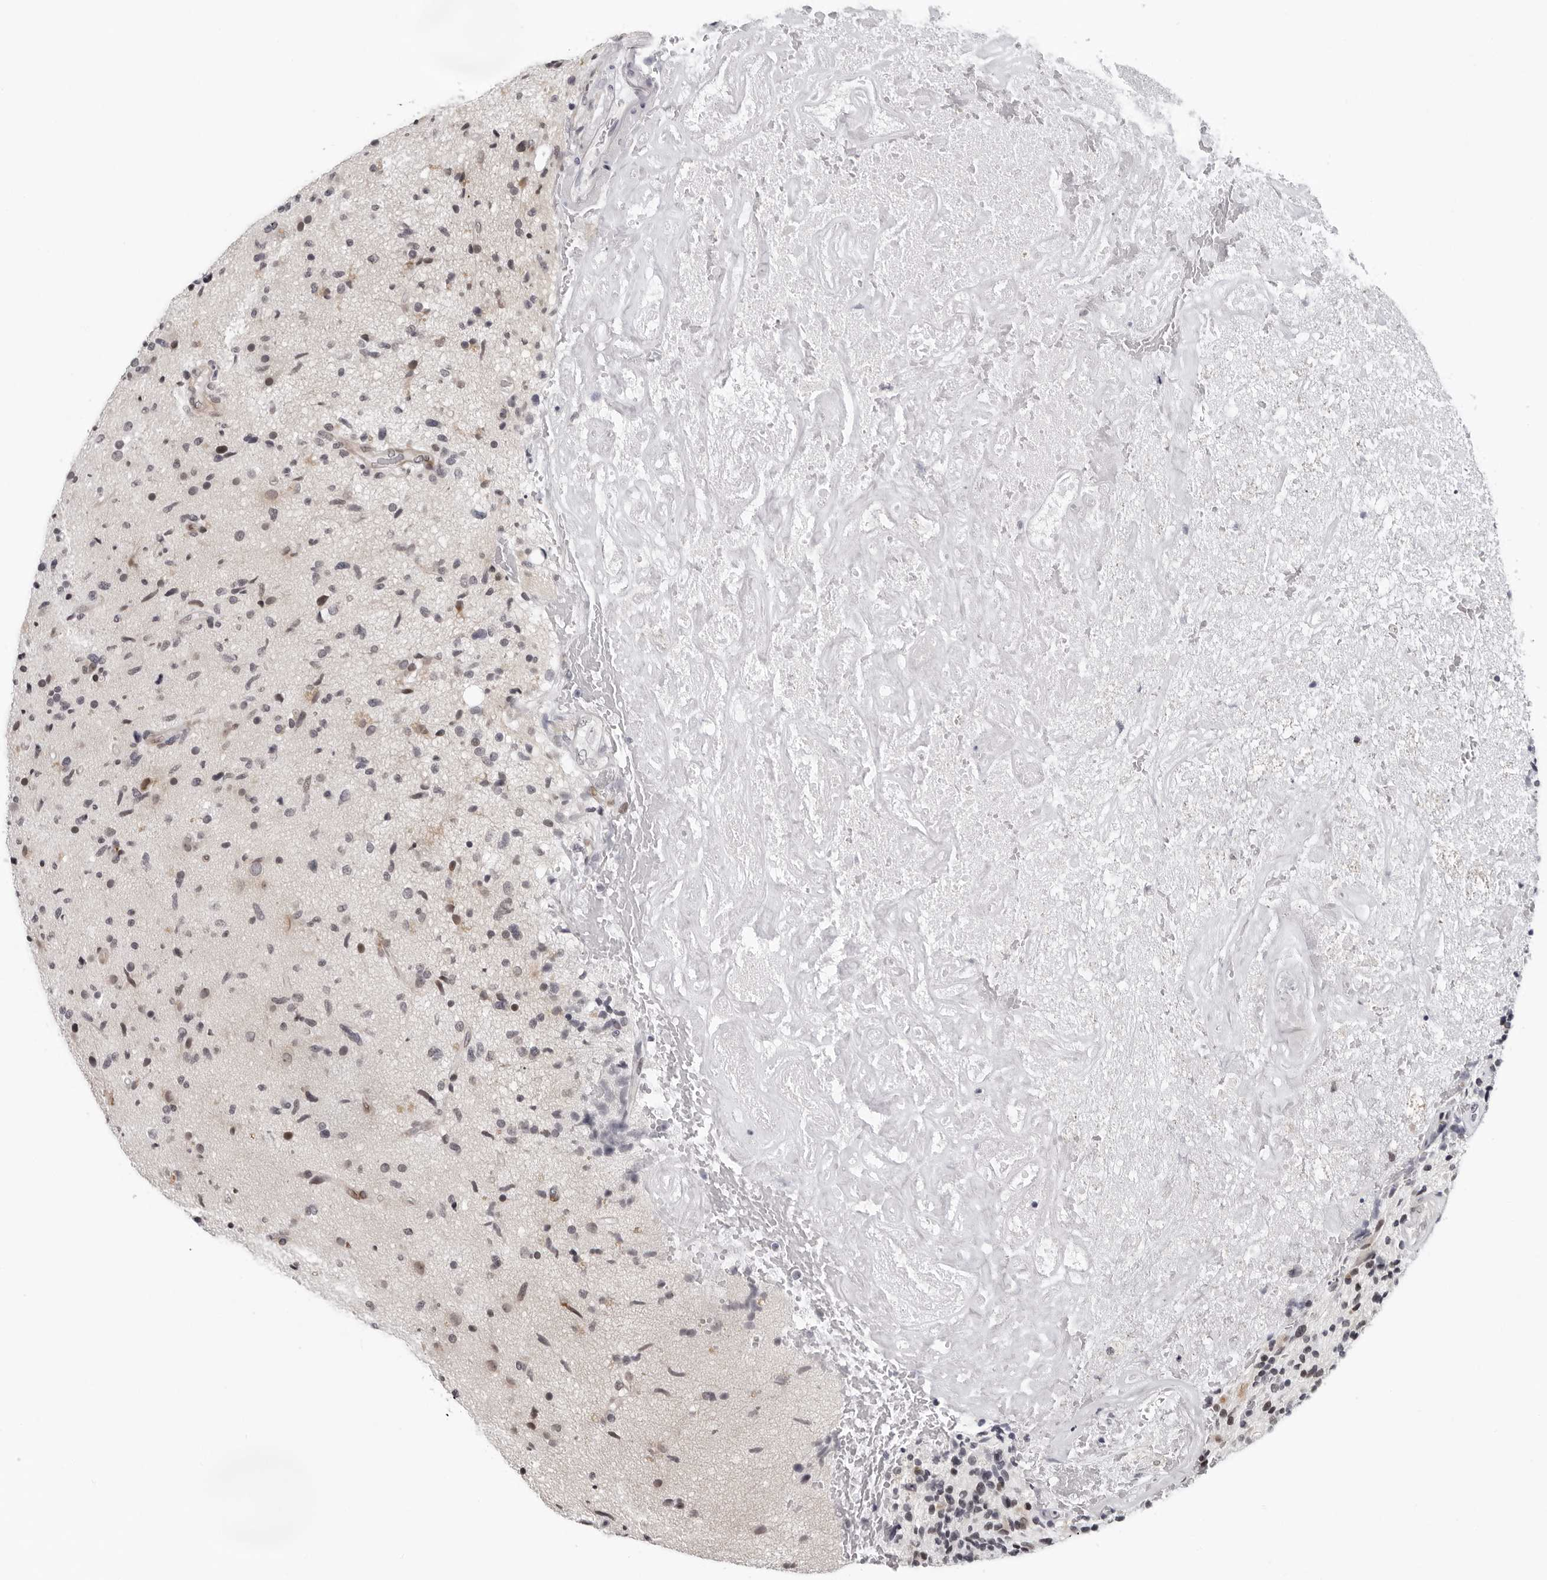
{"staining": {"intensity": "weak", "quantity": "<25%", "location": "cytoplasmic/membranous,nuclear"}, "tissue": "glioma", "cell_type": "Tumor cells", "image_type": "cancer", "snomed": [{"axis": "morphology", "description": "Glioma, malignant, High grade"}, {"axis": "topography", "description": "Brain"}], "caption": "Photomicrograph shows no protein staining in tumor cells of malignant high-grade glioma tissue.", "gene": "PIP4K2C", "patient": {"sex": "male", "age": 72}}